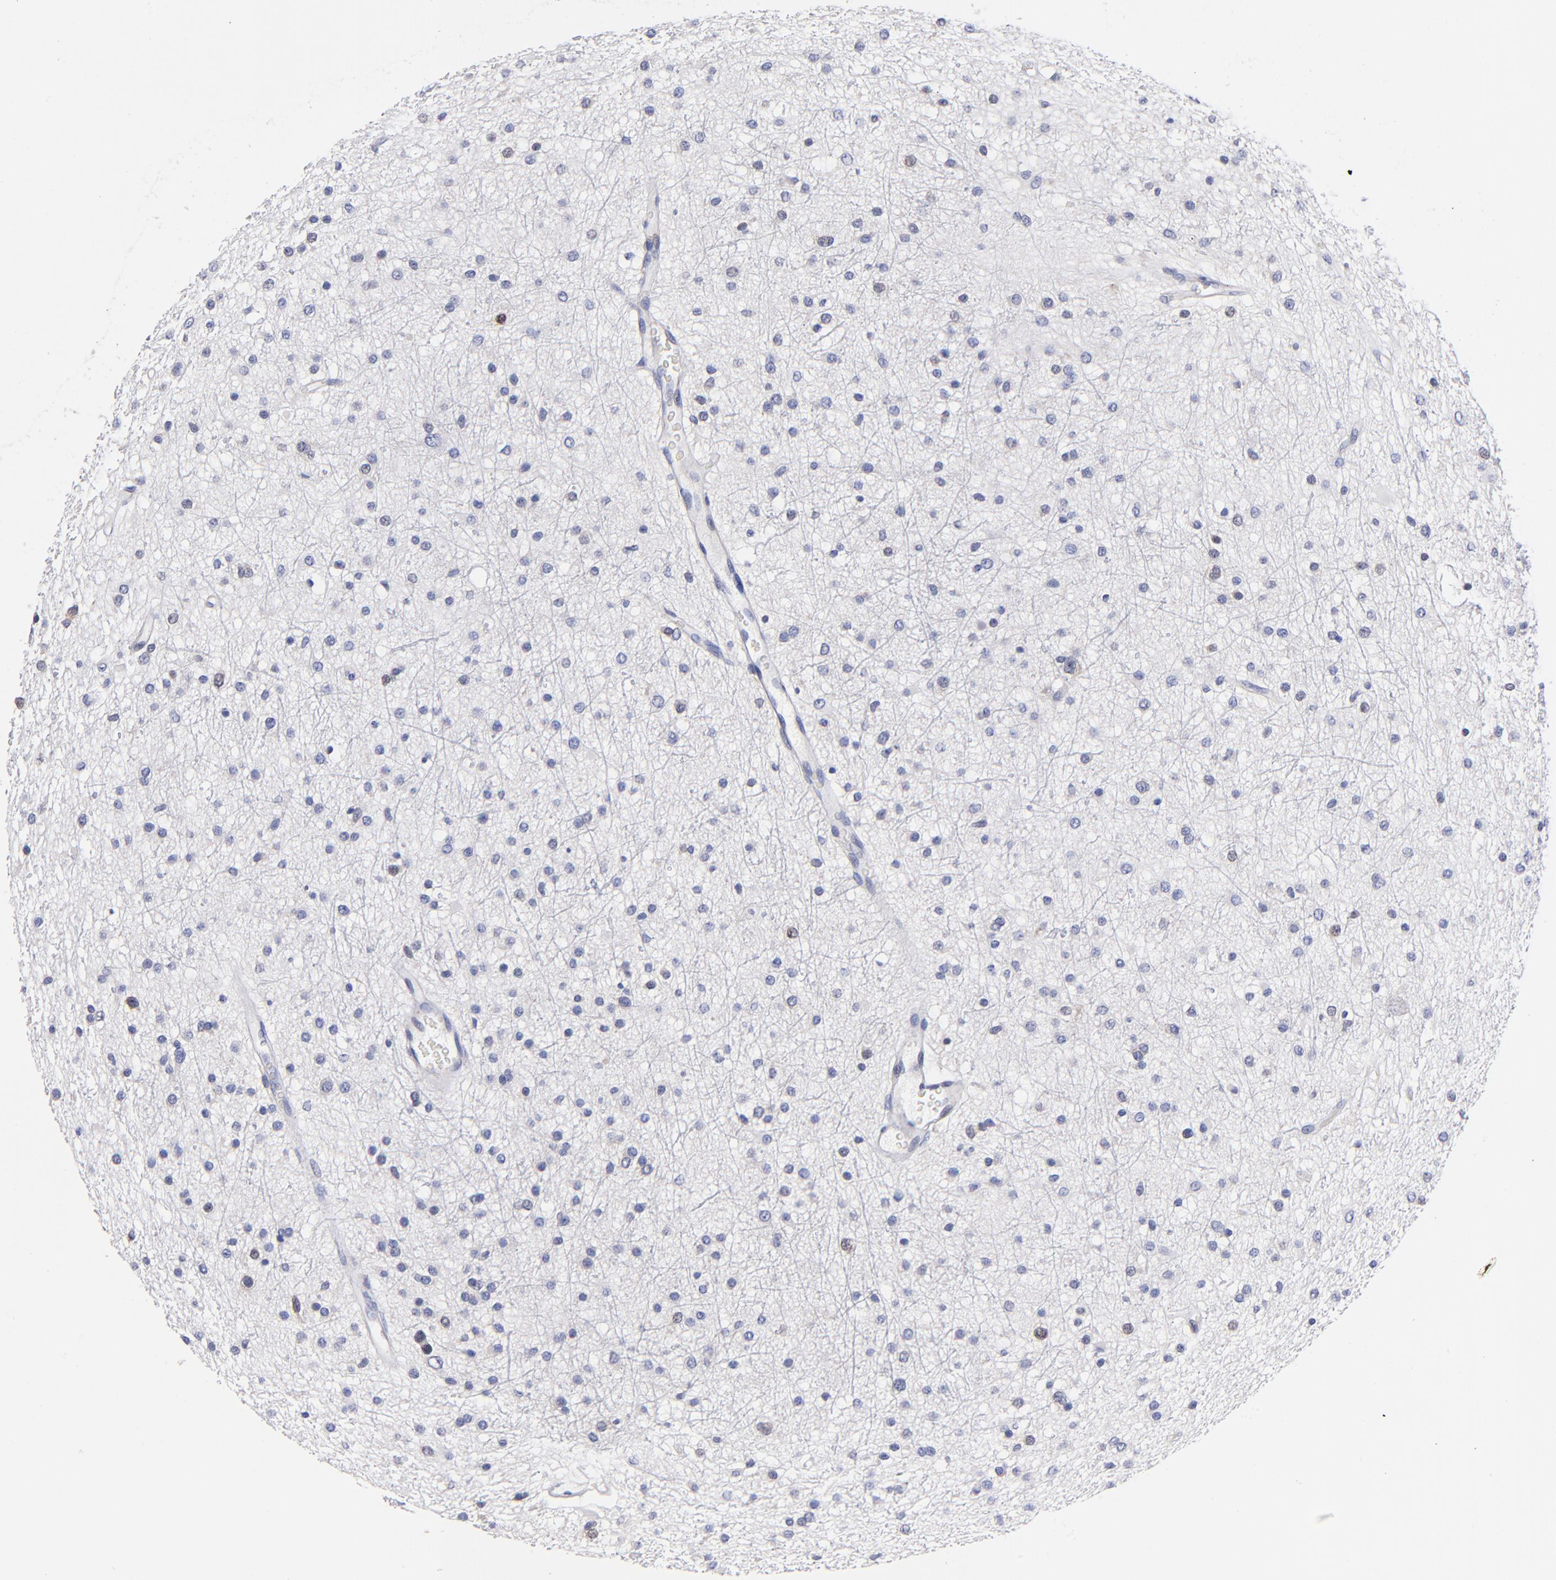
{"staining": {"intensity": "weak", "quantity": "<25%", "location": "nuclear"}, "tissue": "glioma", "cell_type": "Tumor cells", "image_type": "cancer", "snomed": [{"axis": "morphology", "description": "Glioma, malignant, Low grade"}, {"axis": "topography", "description": "Brain"}], "caption": "This micrograph is of malignant glioma (low-grade) stained with immunohistochemistry to label a protein in brown with the nuclei are counter-stained blue. There is no staining in tumor cells.", "gene": "DCTPP1", "patient": {"sex": "female", "age": 36}}